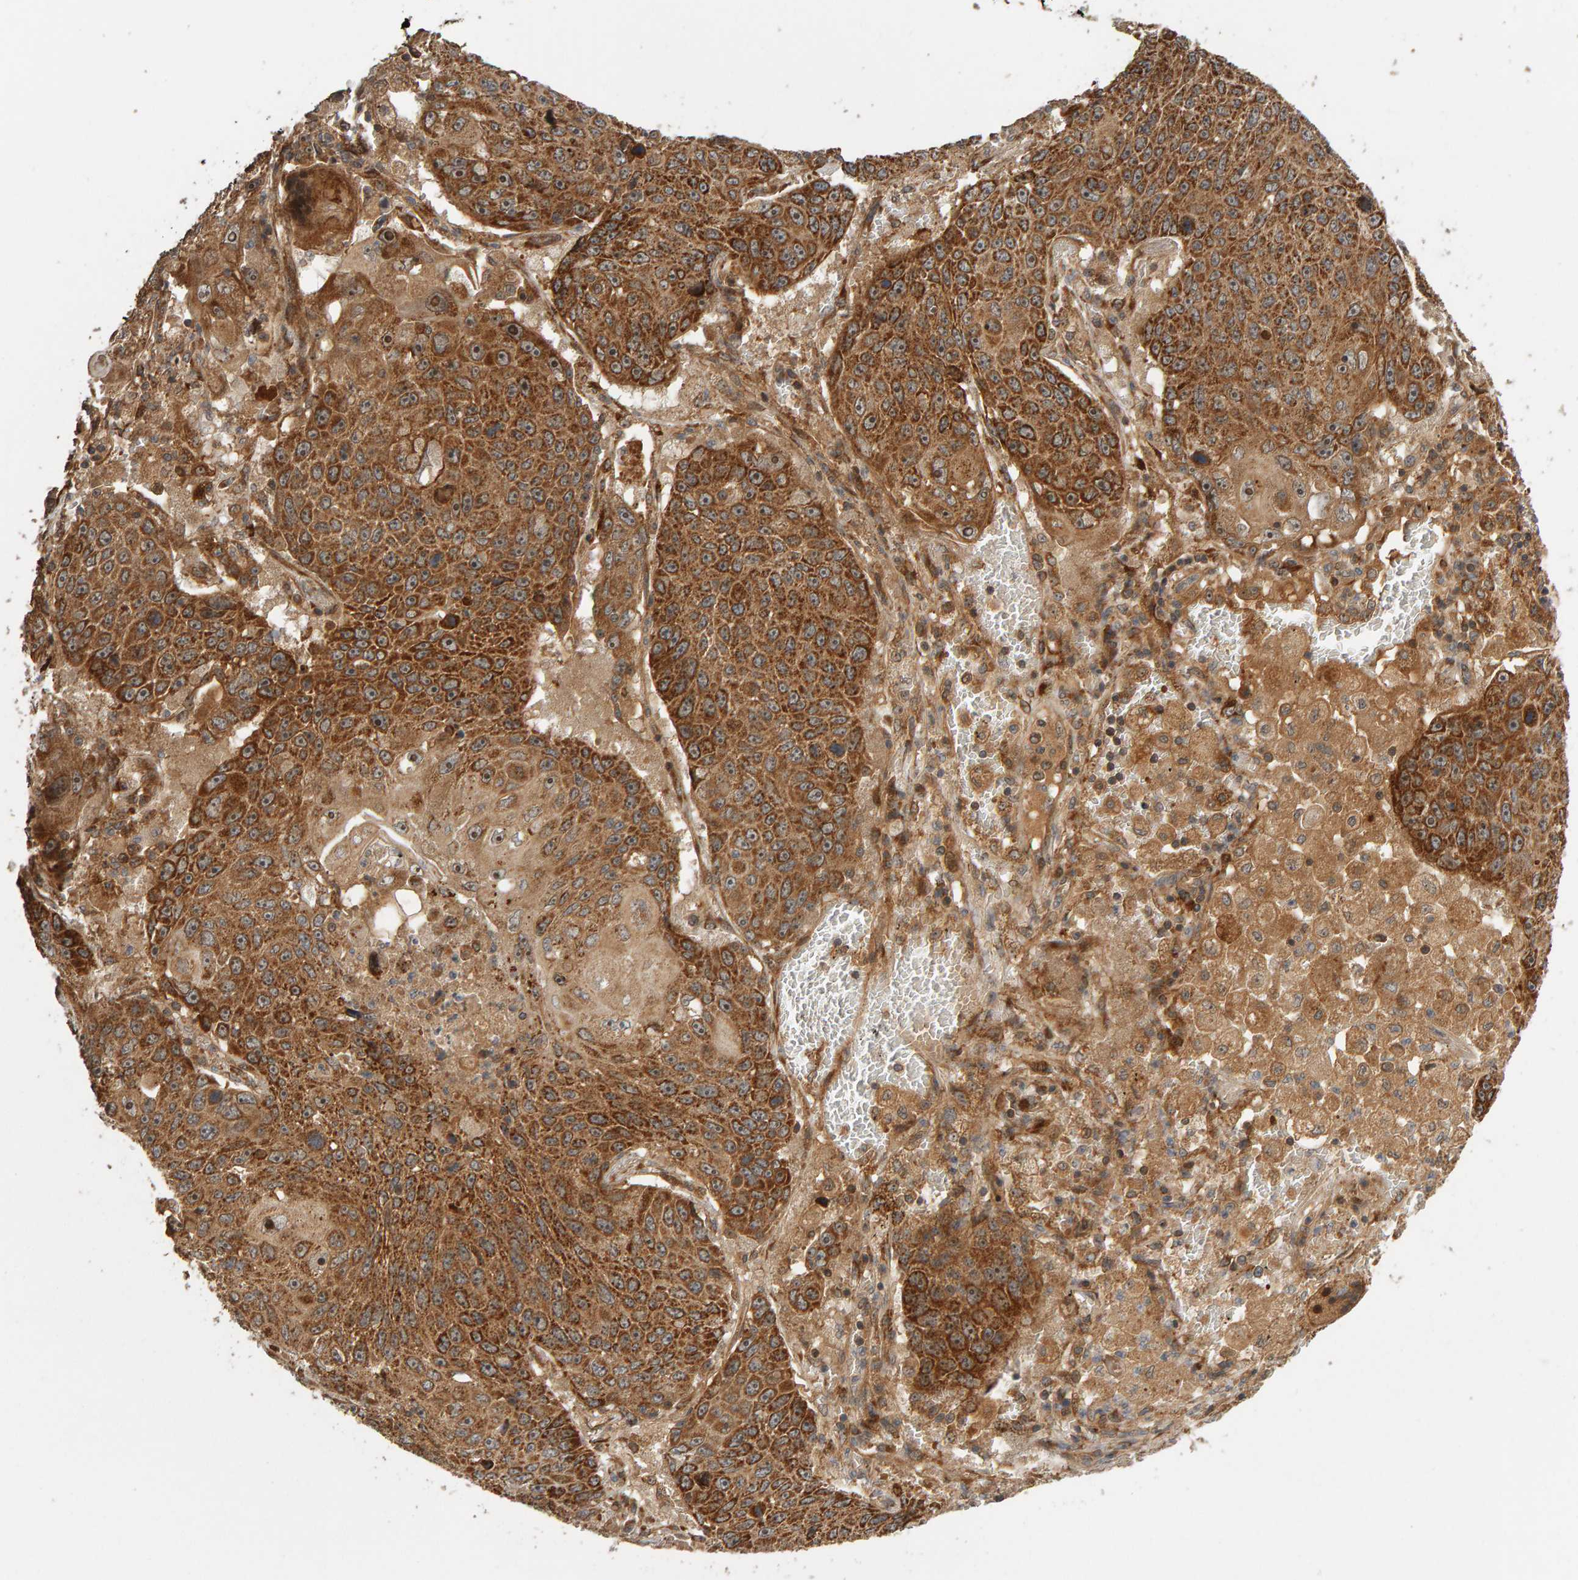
{"staining": {"intensity": "strong", "quantity": ">75%", "location": "cytoplasmic/membranous"}, "tissue": "lung cancer", "cell_type": "Tumor cells", "image_type": "cancer", "snomed": [{"axis": "morphology", "description": "Squamous cell carcinoma, NOS"}, {"axis": "topography", "description": "Lung"}], "caption": "The image displays staining of lung squamous cell carcinoma, revealing strong cytoplasmic/membranous protein staining (brown color) within tumor cells.", "gene": "ZFAND1", "patient": {"sex": "male", "age": 61}}